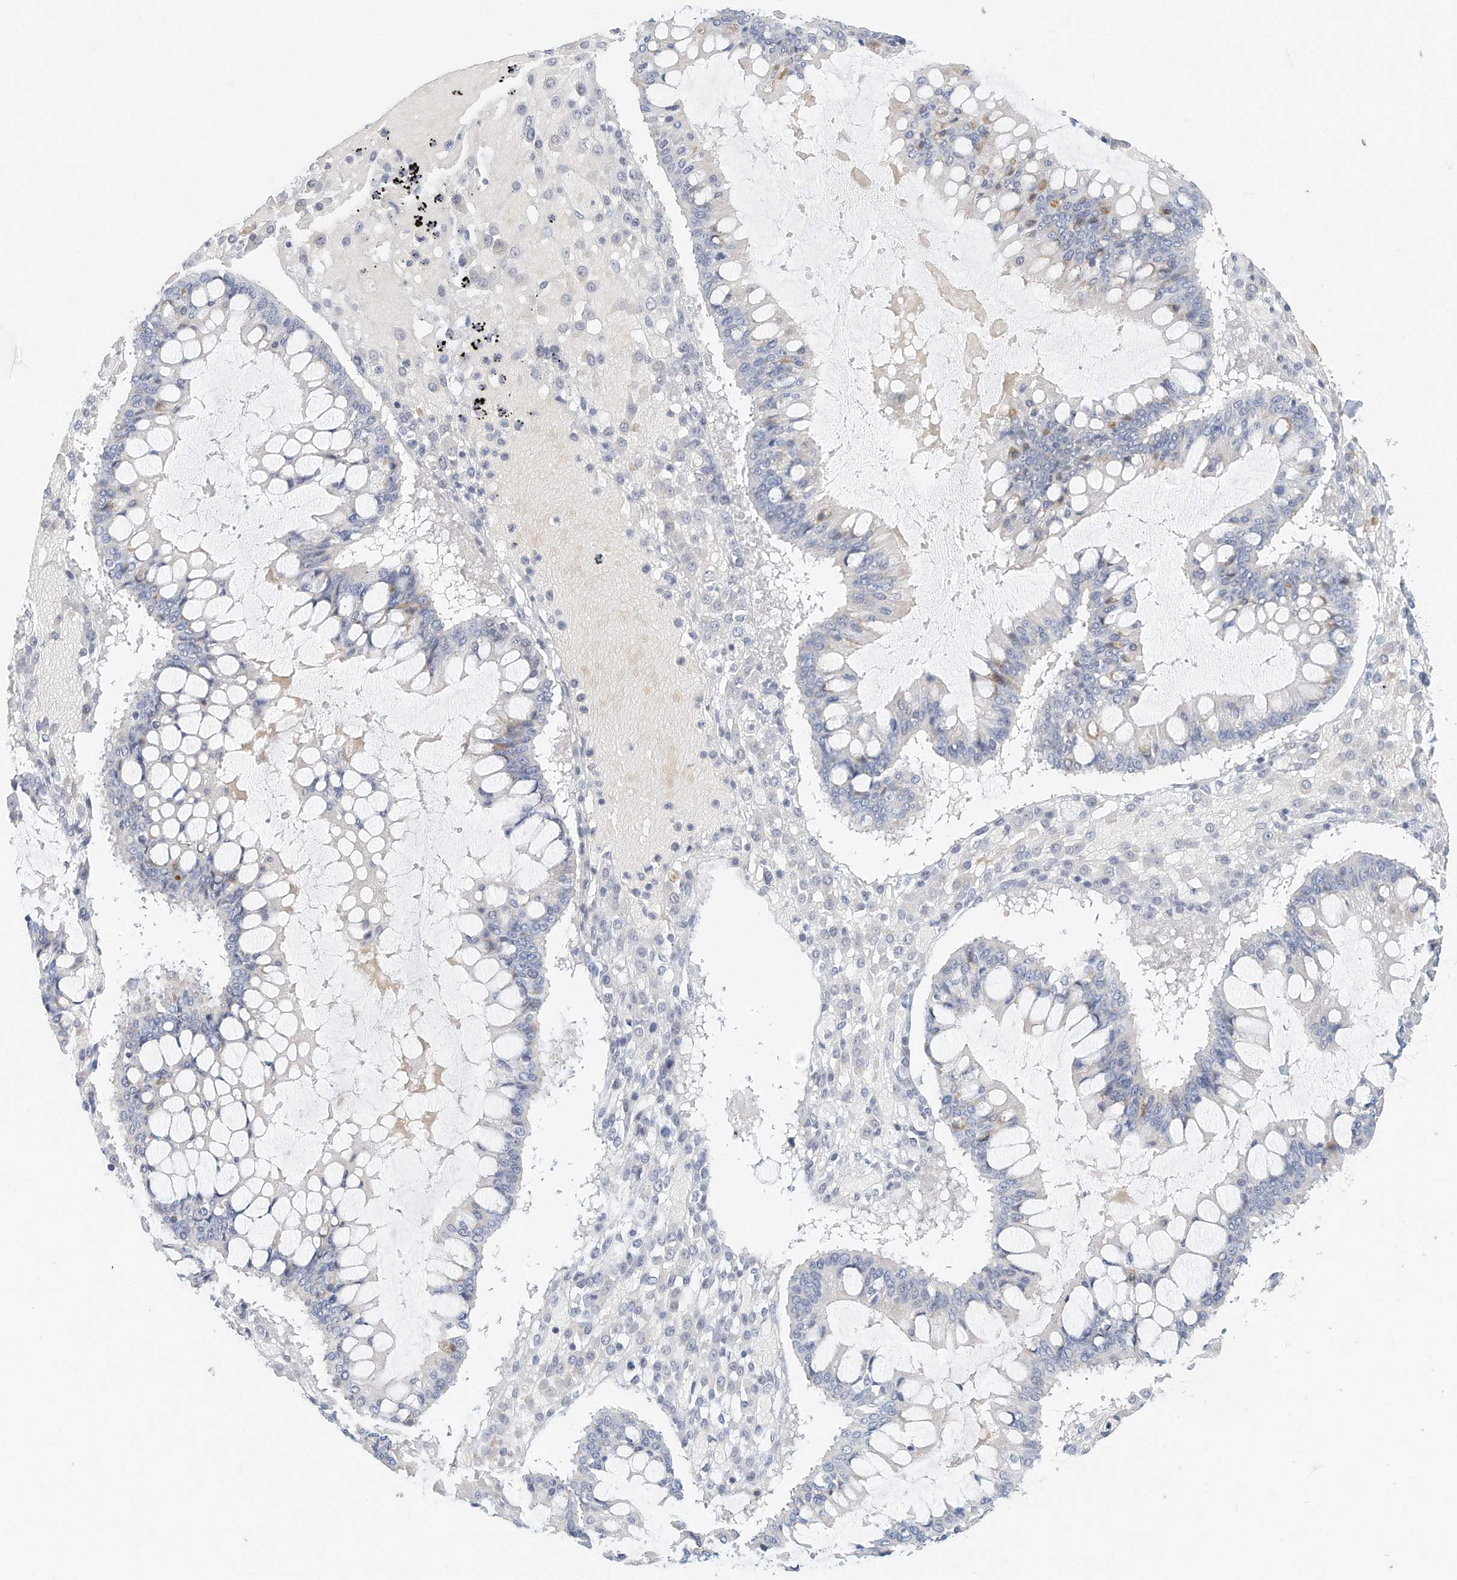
{"staining": {"intensity": "negative", "quantity": "none", "location": "none"}, "tissue": "ovarian cancer", "cell_type": "Tumor cells", "image_type": "cancer", "snomed": [{"axis": "morphology", "description": "Cystadenocarcinoma, mucinous, NOS"}, {"axis": "topography", "description": "Ovary"}], "caption": "The micrograph demonstrates no significant expression in tumor cells of ovarian cancer (mucinous cystadenocarcinoma). (DAB immunohistochemistry (IHC) with hematoxylin counter stain).", "gene": "MICAL1", "patient": {"sex": "female", "age": 73}}